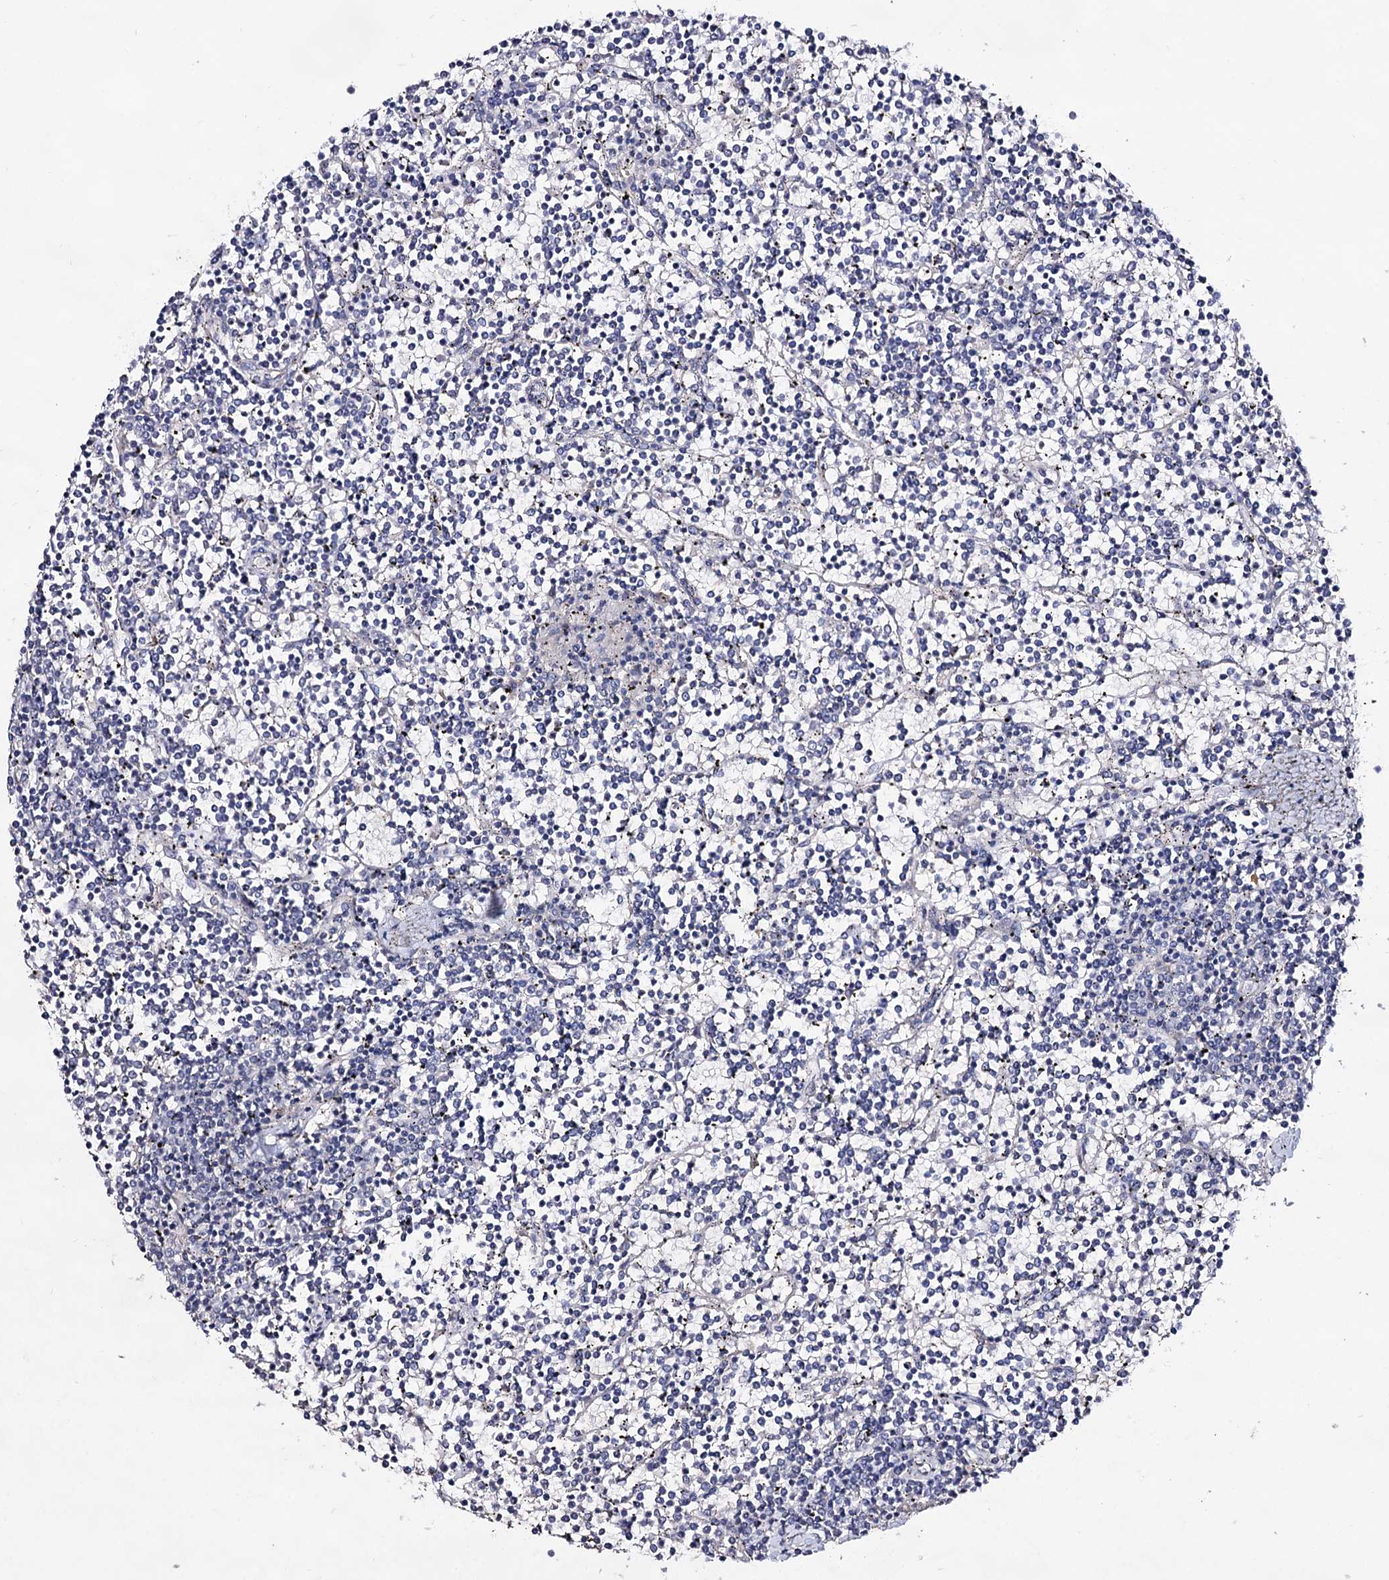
{"staining": {"intensity": "negative", "quantity": "none", "location": "none"}, "tissue": "lymphoma", "cell_type": "Tumor cells", "image_type": "cancer", "snomed": [{"axis": "morphology", "description": "Malignant lymphoma, non-Hodgkin's type, Low grade"}, {"axis": "topography", "description": "Spleen"}], "caption": "This is an immunohistochemistry micrograph of human low-grade malignant lymphoma, non-Hodgkin's type. There is no positivity in tumor cells.", "gene": "PLIN1", "patient": {"sex": "female", "age": 19}}